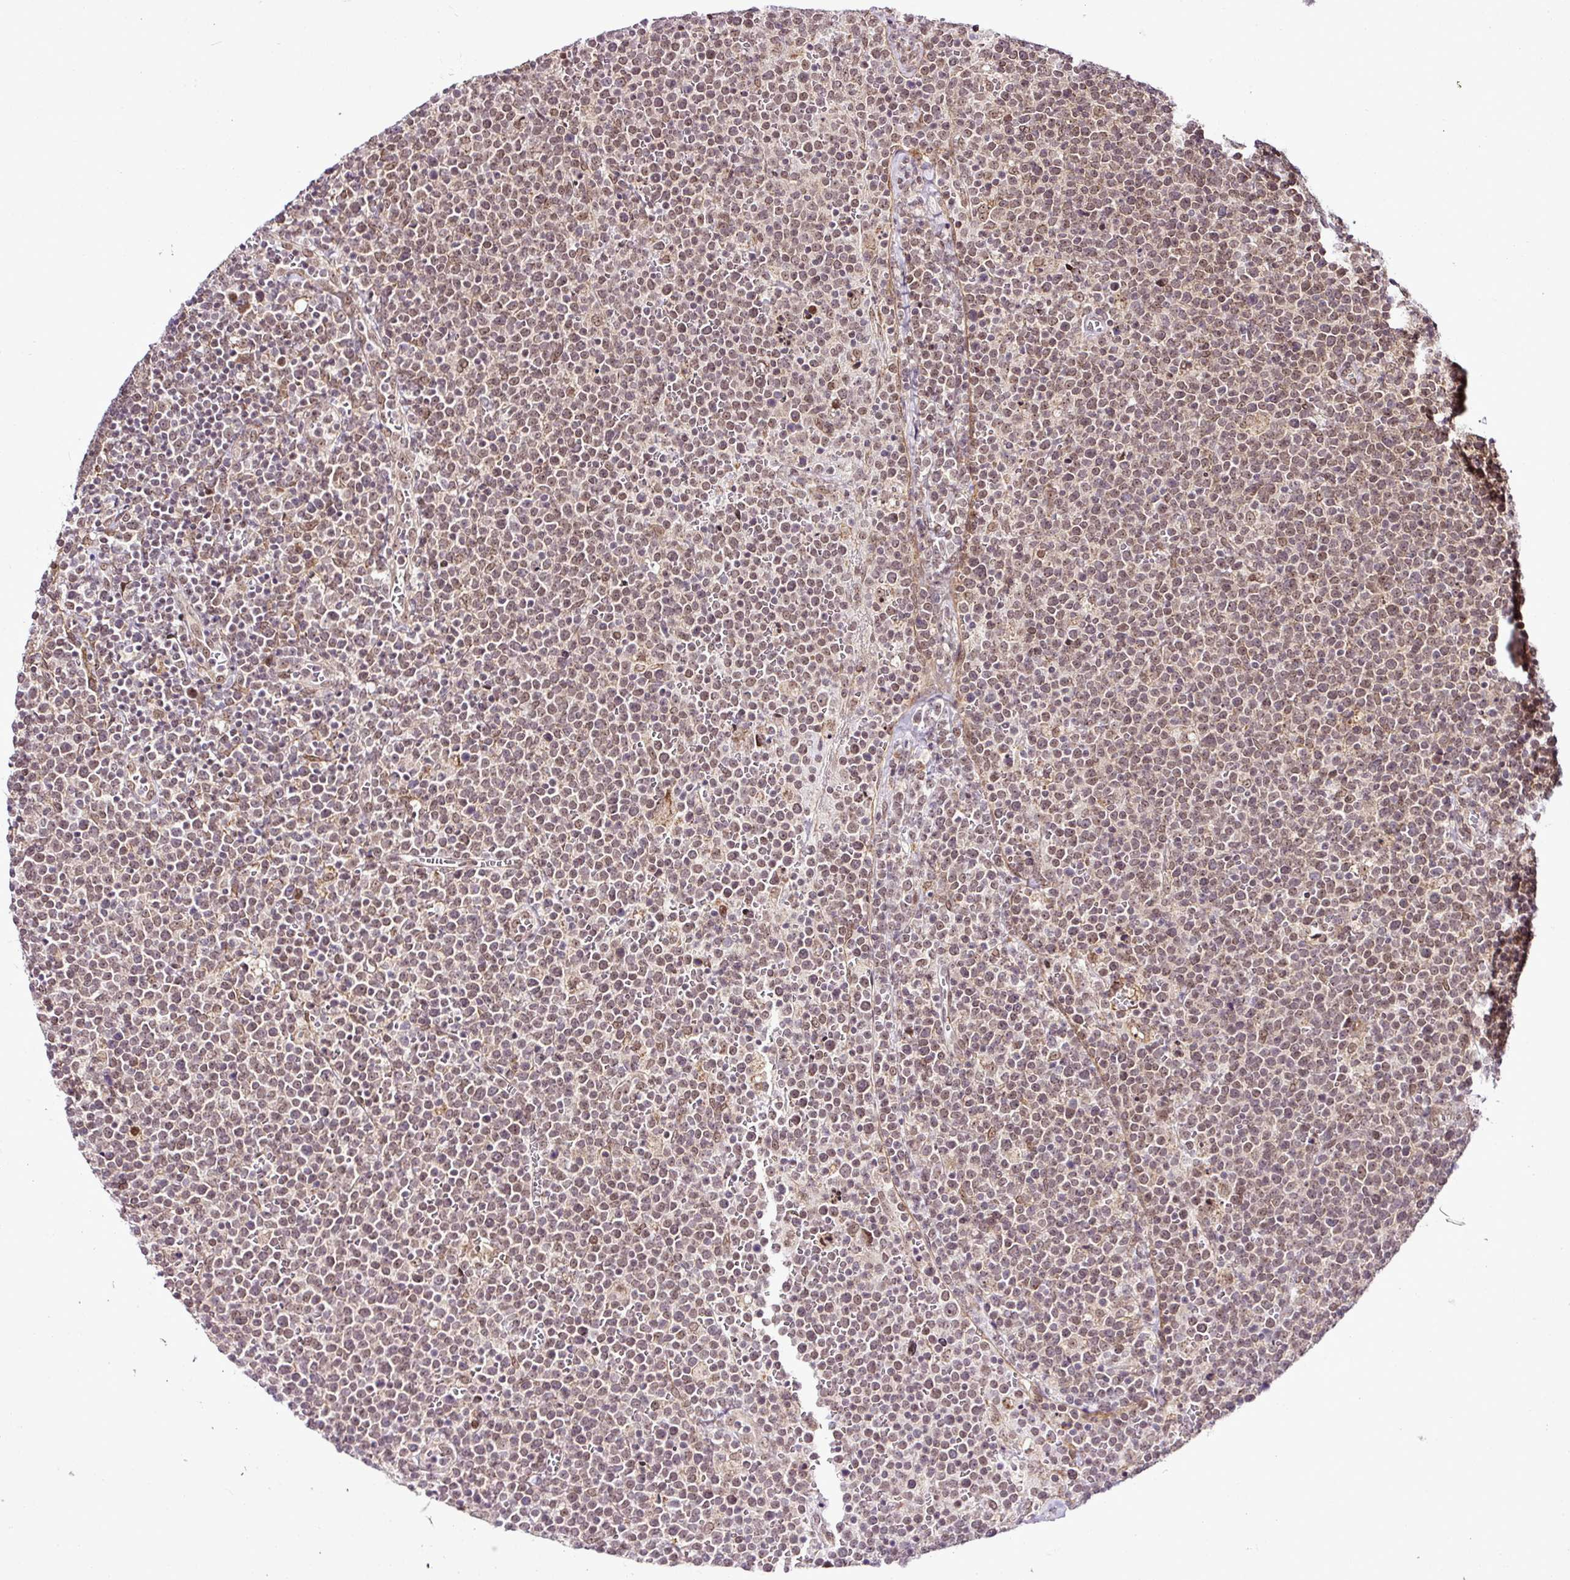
{"staining": {"intensity": "weak", "quantity": "<25%", "location": "nuclear"}, "tissue": "lymphoma", "cell_type": "Tumor cells", "image_type": "cancer", "snomed": [{"axis": "morphology", "description": "Malignant lymphoma, non-Hodgkin's type, High grade"}, {"axis": "topography", "description": "Lymph node"}], "caption": "Immunohistochemical staining of human lymphoma displays no significant positivity in tumor cells.", "gene": "FAM153A", "patient": {"sex": "male", "age": 61}}